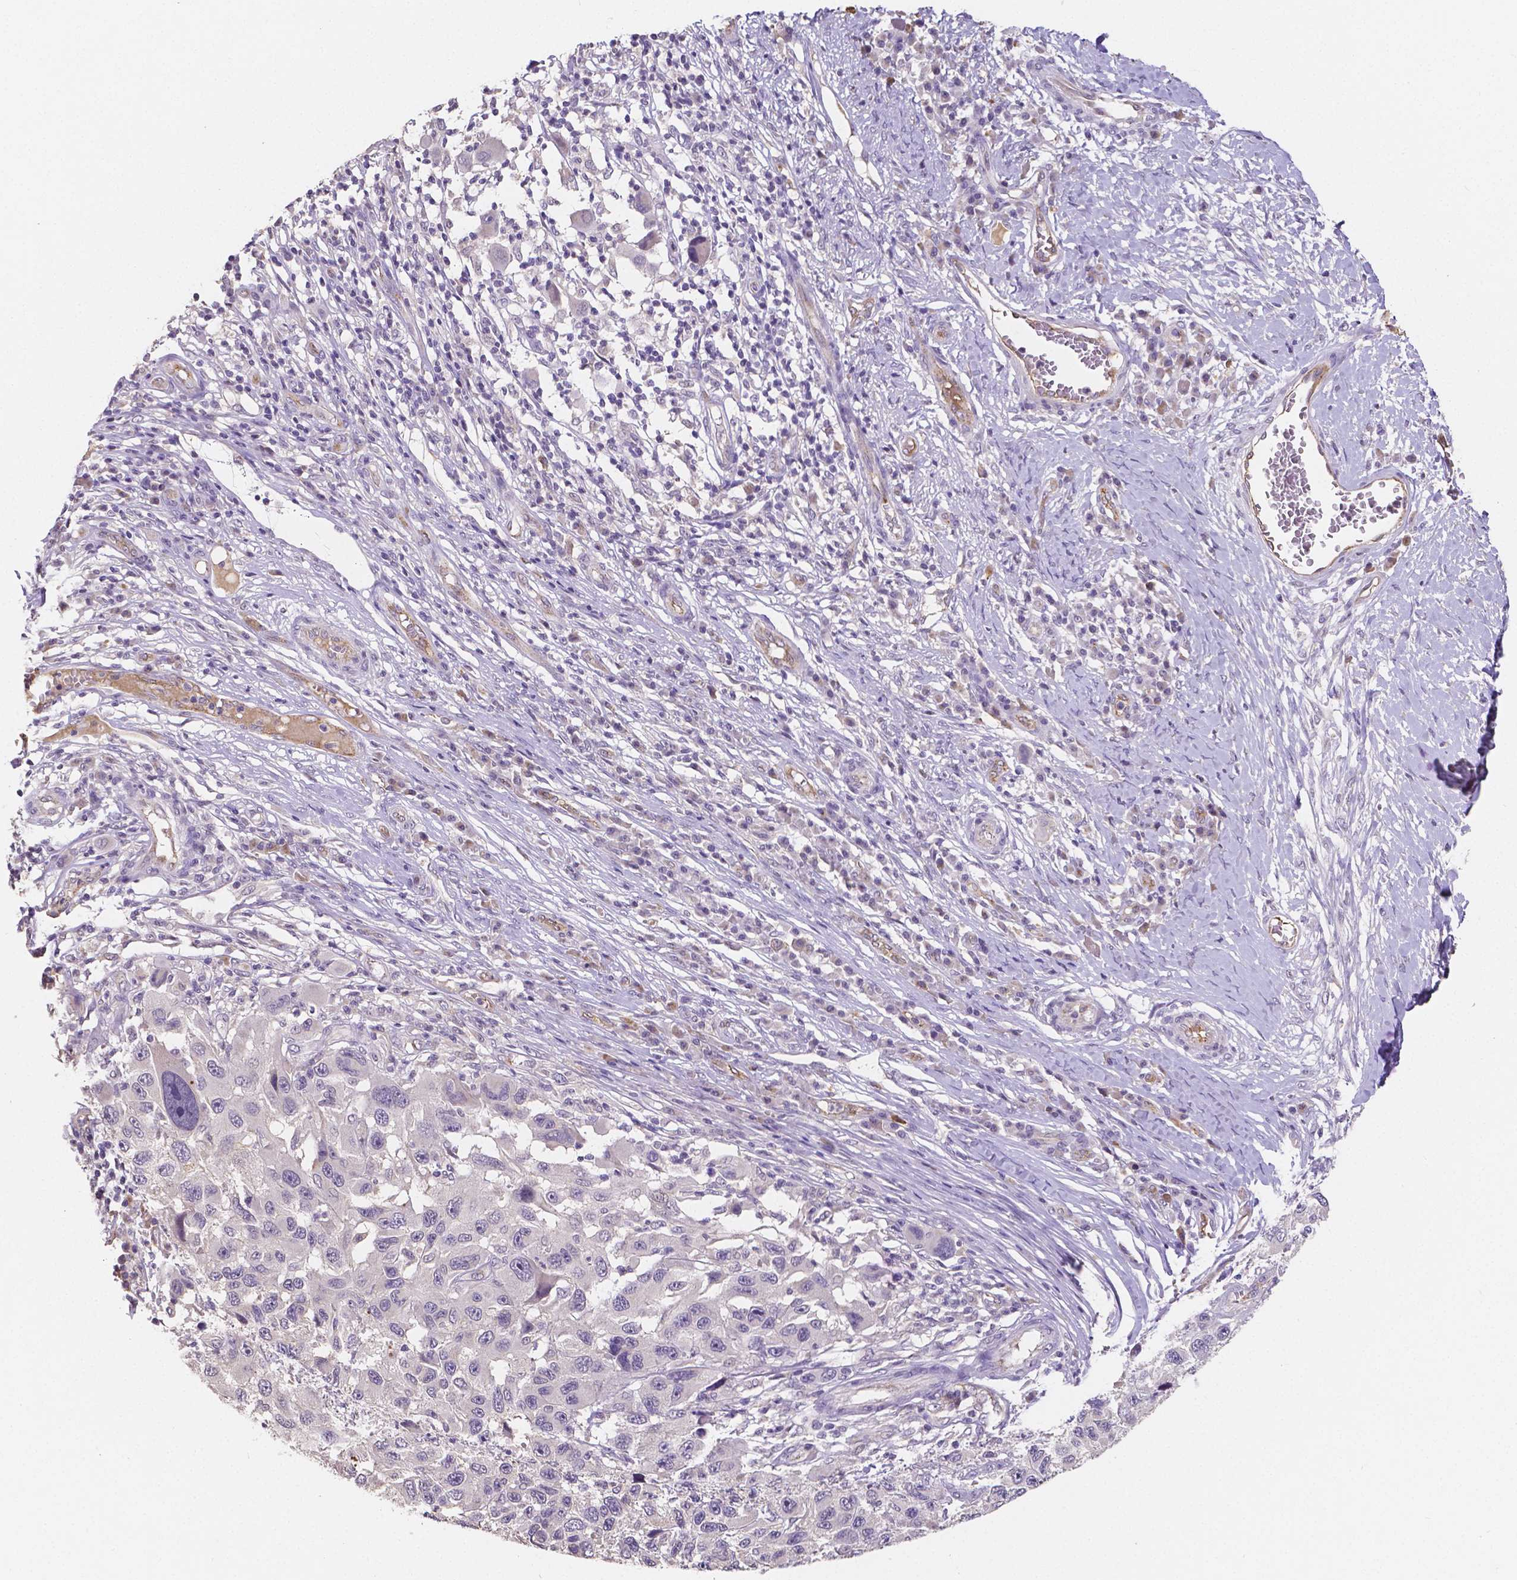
{"staining": {"intensity": "negative", "quantity": "none", "location": "none"}, "tissue": "melanoma", "cell_type": "Tumor cells", "image_type": "cancer", "snomed": [{"axis": "morphology", "description": "Malignant melanoma, NOS"}, {"axis": "topography", "description": "Skin"}], "caption": "A photomicrograph of malignant melanoma stained for a protein displays no brown staining in tumor cells.", "gene": "ELAVL2", "patient": {"sex": "male", "age": 53}}